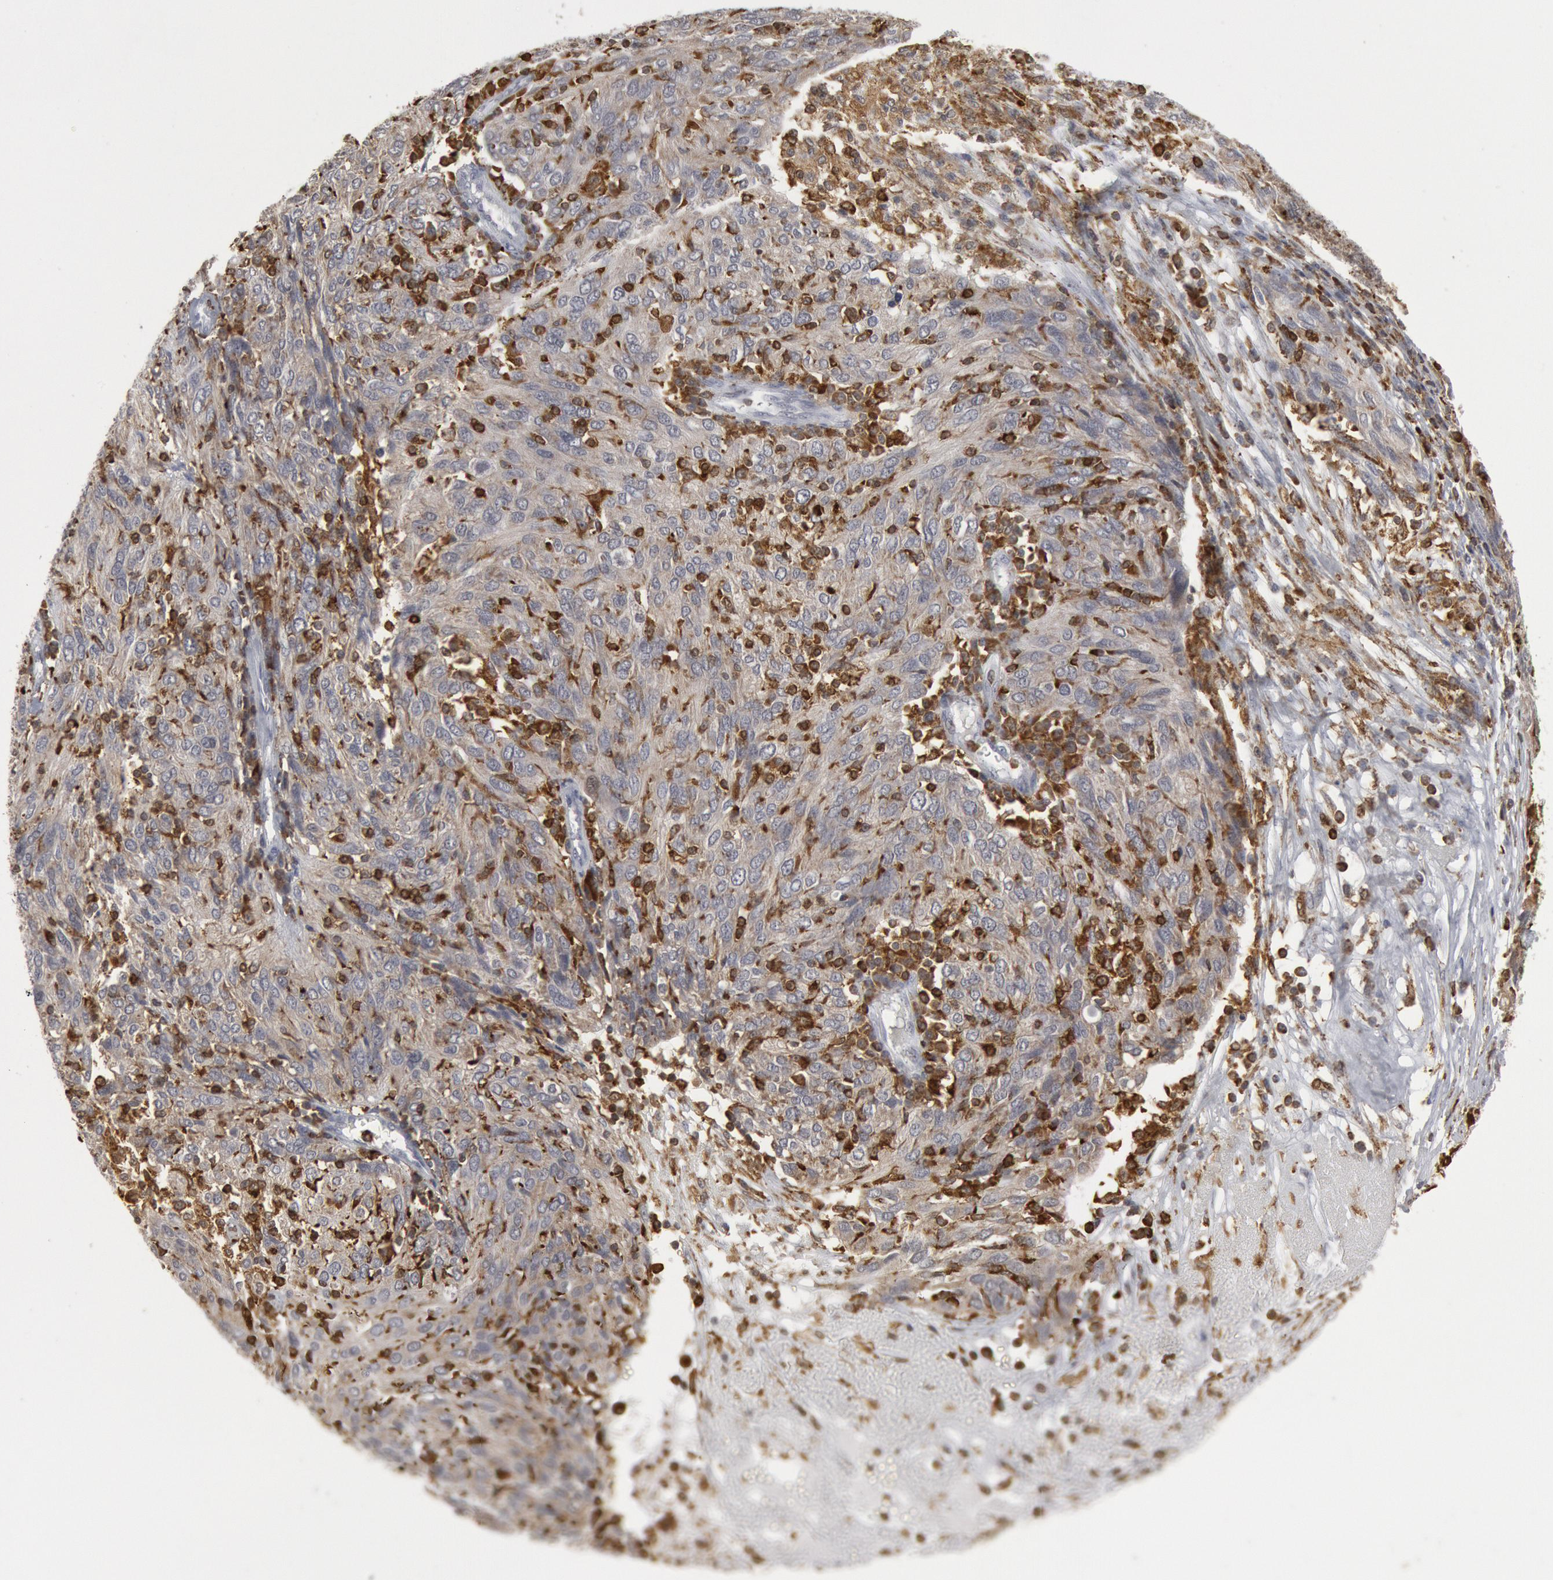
{"staining": {"intensity": "weak", "quantity": ">75%", "location": "cytoplasmic/membranous"}, "tissue": "ovarian cancer", "cell_type": "Tumor cells", "image_type": "cancer", "snomed": [{"axis": "morphology", "description": "Carcinoma, endometroid"}, {"axis": "topography", "description": "Ovary"}], "caption": "This micrograph shows IHC staining of human ovarian endometroid carcinoma, with low weak cytoplasmic/membranous staining in approximately >75% of tumor cells.", "gene": "PTPN6", "patient": {"sex": "female", "age": 50}}